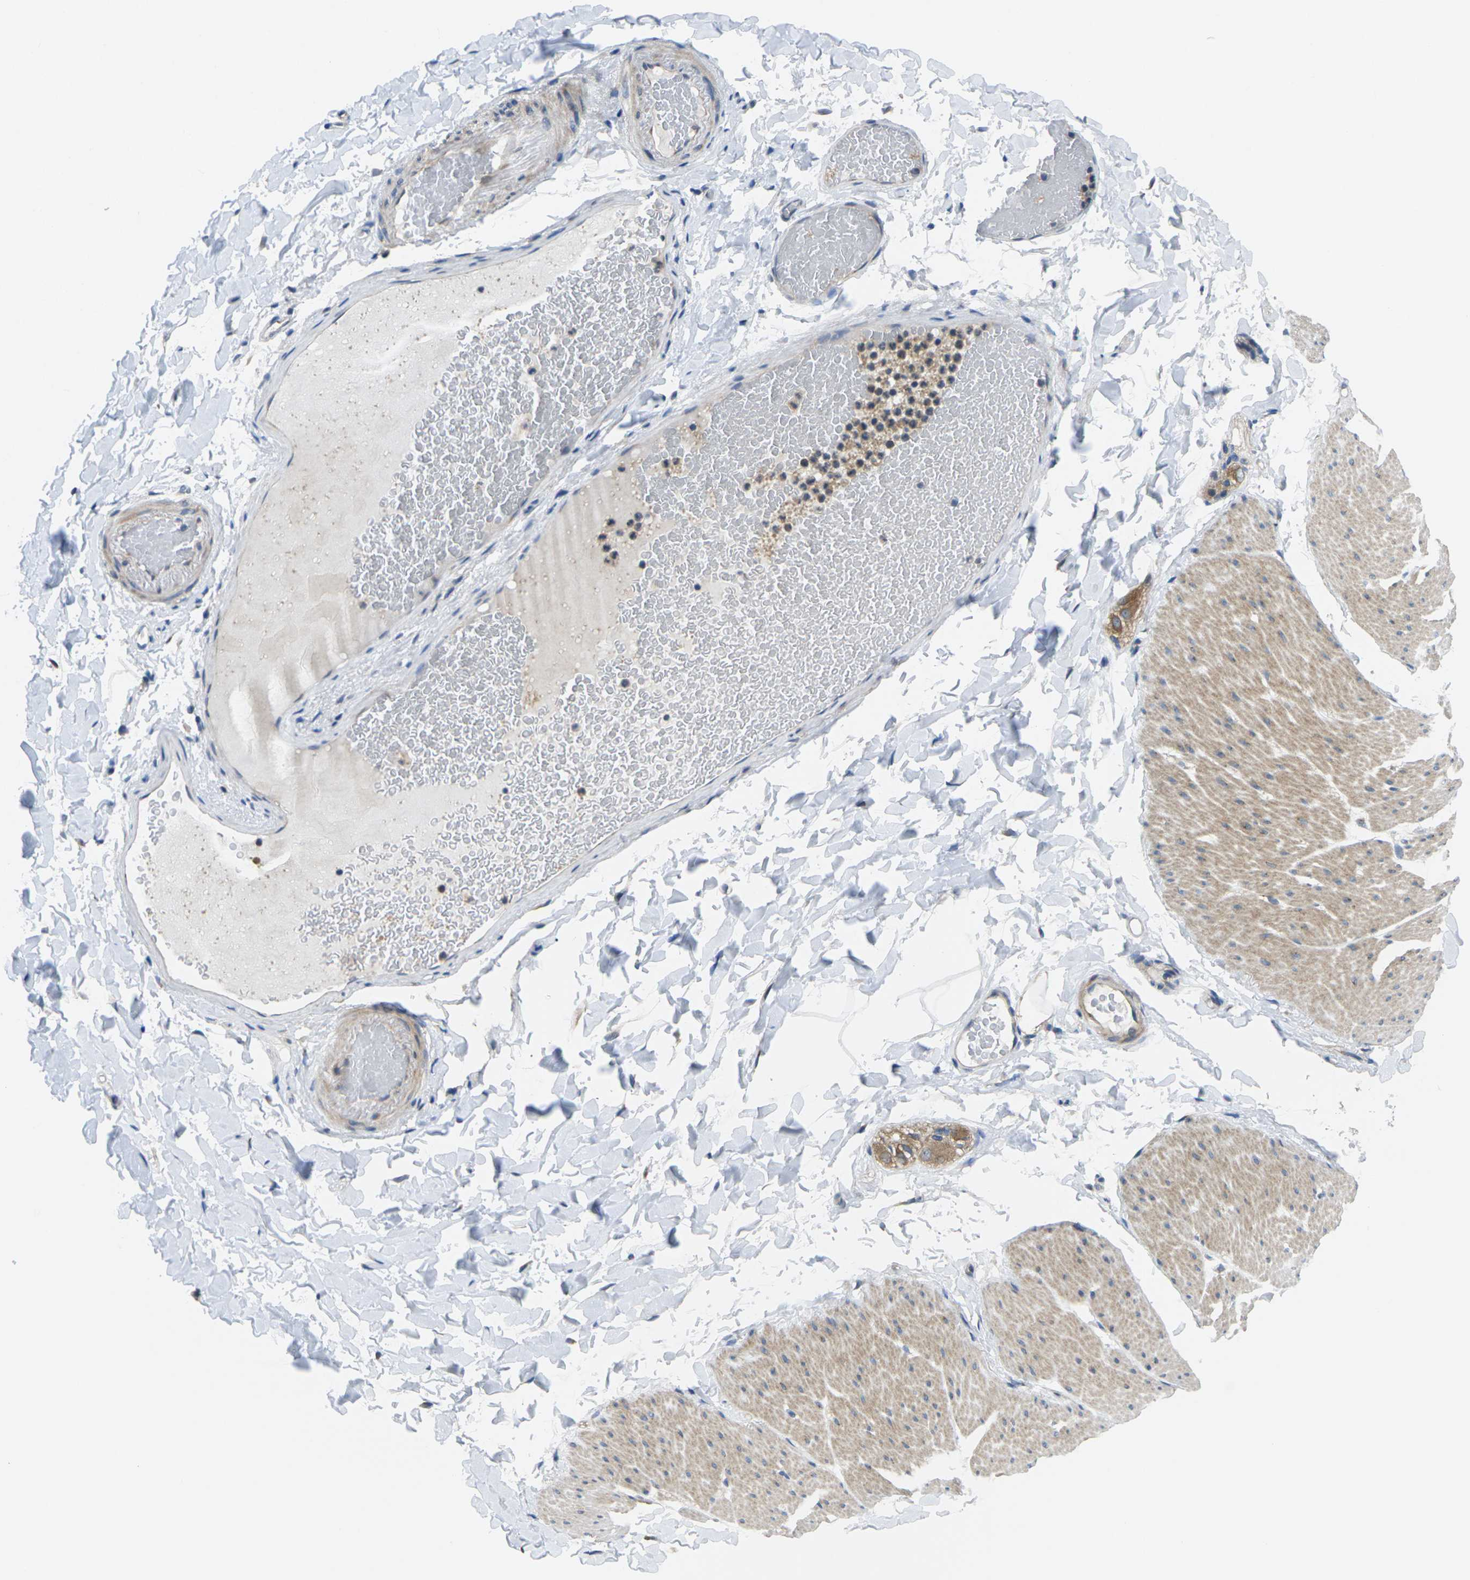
{"staining": {"intensity": "weak", "quantity": "<25%", "location": "cytoplasmic/membranous"}, "tissue": "smooth muscle", "cell_type": "Smooth muscle cells", "image_type": "normal", "snomed": [{"axis": "morphology", "description": "Normal tissue, NOS"}, {"axis": "topography", "description": "Smooth muscle"}, {"axis": "topography", "description": "Colon"}], "caption": "High power microscopy micrograph of an immunohistochemistry (IHC) histopathology image of benign smooth muscle, revealing no significant positivity in smooth muscle cells. (DAB (3,3'-diaminobenzidine) immunohistochemistry visualized using brightfield microscopy, high magnification).", "gene": "TMCC2", "patient": {"sex": "male", "age": 67}}